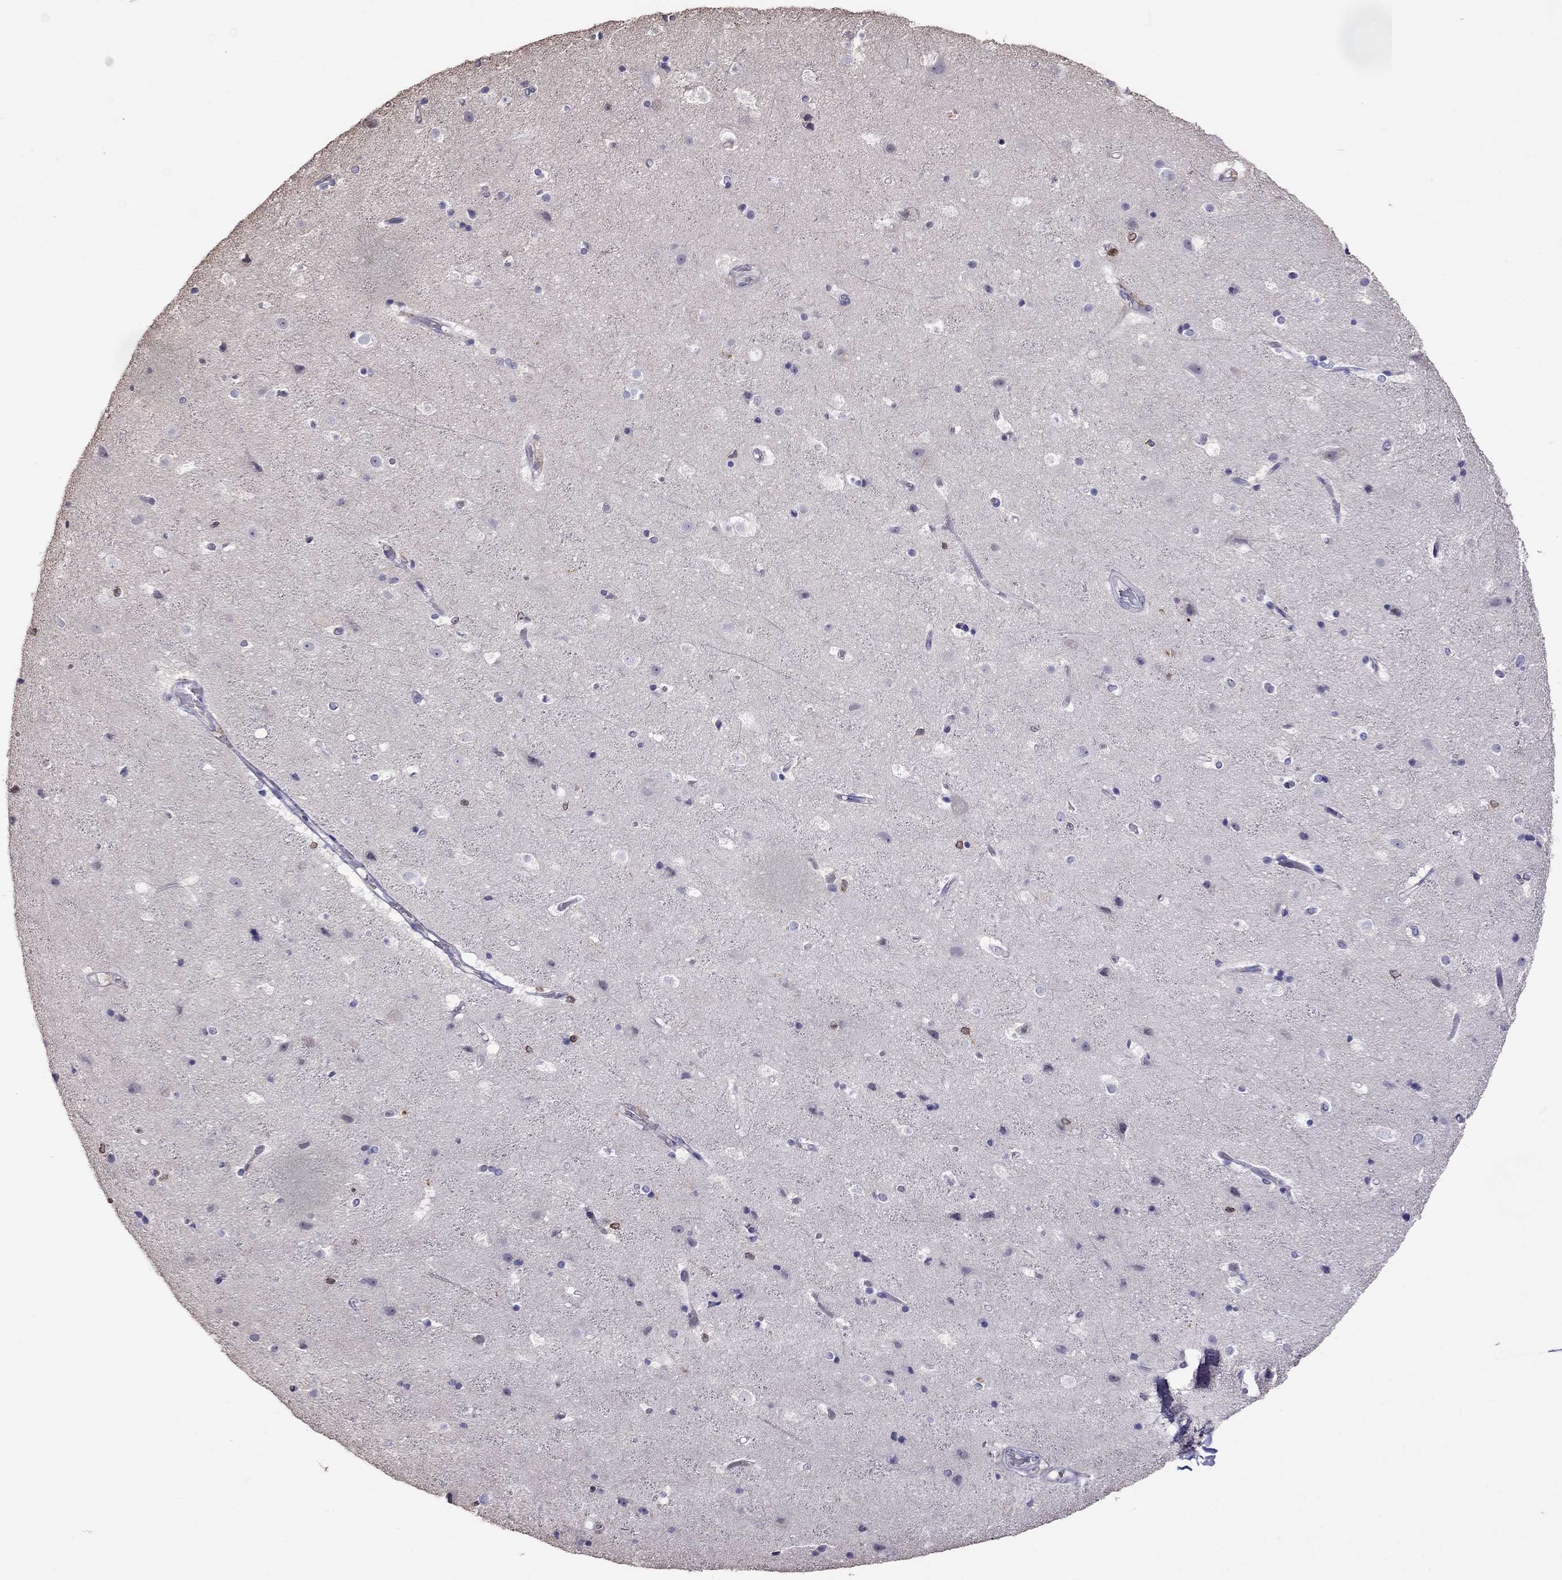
{"staining": {"intensity": "negative", "quantity": "none", "location": "none"}, "tissue": "cerebral cortex", "cell_type": "Endothelial cells", "image_type": "normal", "snomed": [{"axis": "morphology", "description": "Normal tissue, NOS"}, {"axis": "topography", "description": "Cerebral cortex"}], "caption": "Benign cerebral cortex was stained to show a protein in brown. There is no significant expression in endothelial cells.", "gene": "ADAM28", "patient": {"sex": "female", "age": 52}}